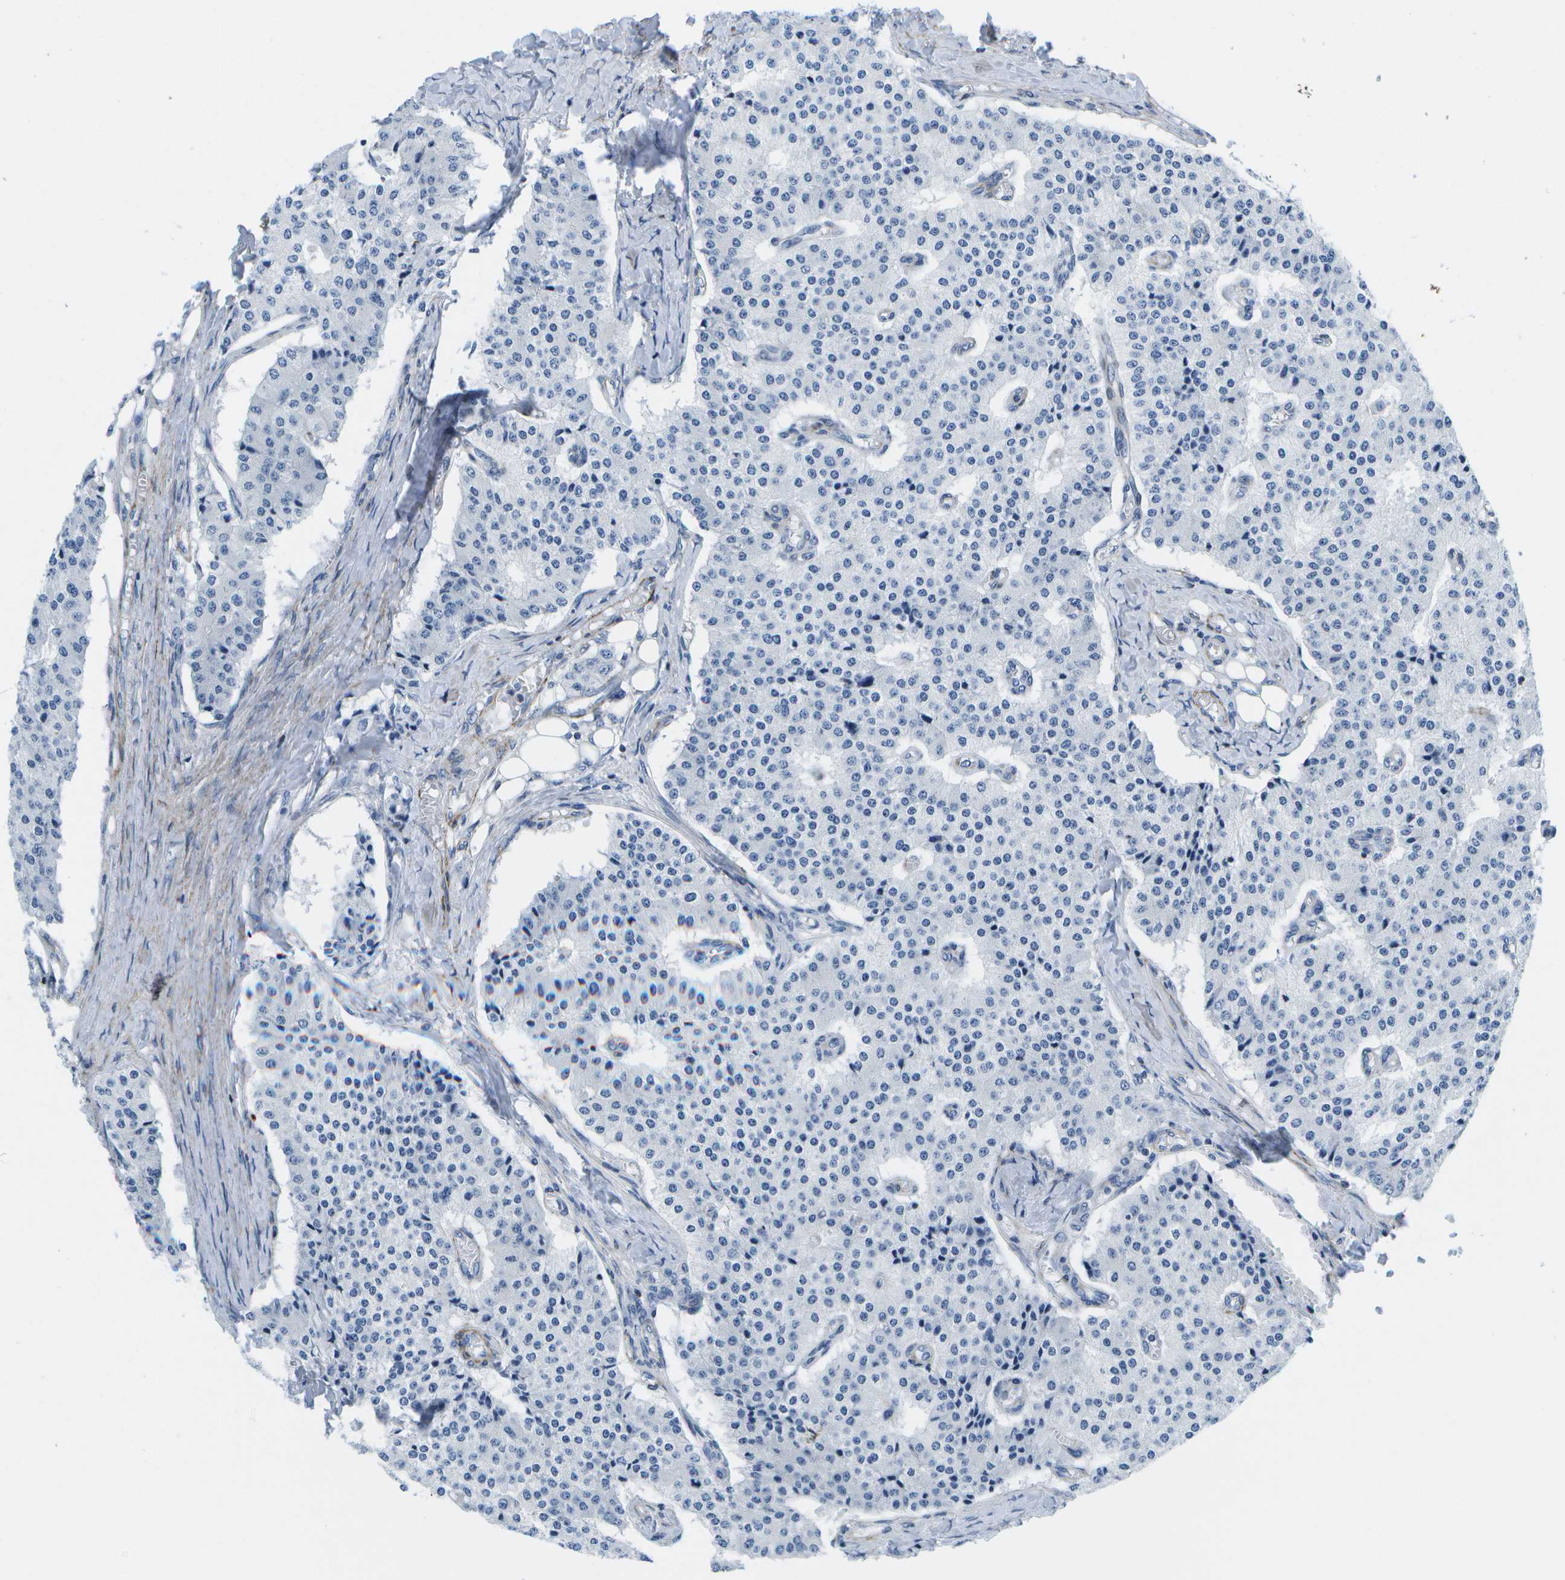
{"staining": {"intensity": "negative", "quantity": "none", "location": "none"}, "tissue": "carcinoid", "cell_type": "Tumor cells", "image_type": "cancer", "snomed": [{"axis": "morphology", "description": "Carcinoid, malignant, NOS"}, {"axis": "topography", "description": "Colon"}], "caption": "Micrograph shows no protein staining in tumor cells of carcinoid tissue.", "gene": "ADGRG6", "patient": {"sex": "female", "age": 52}}